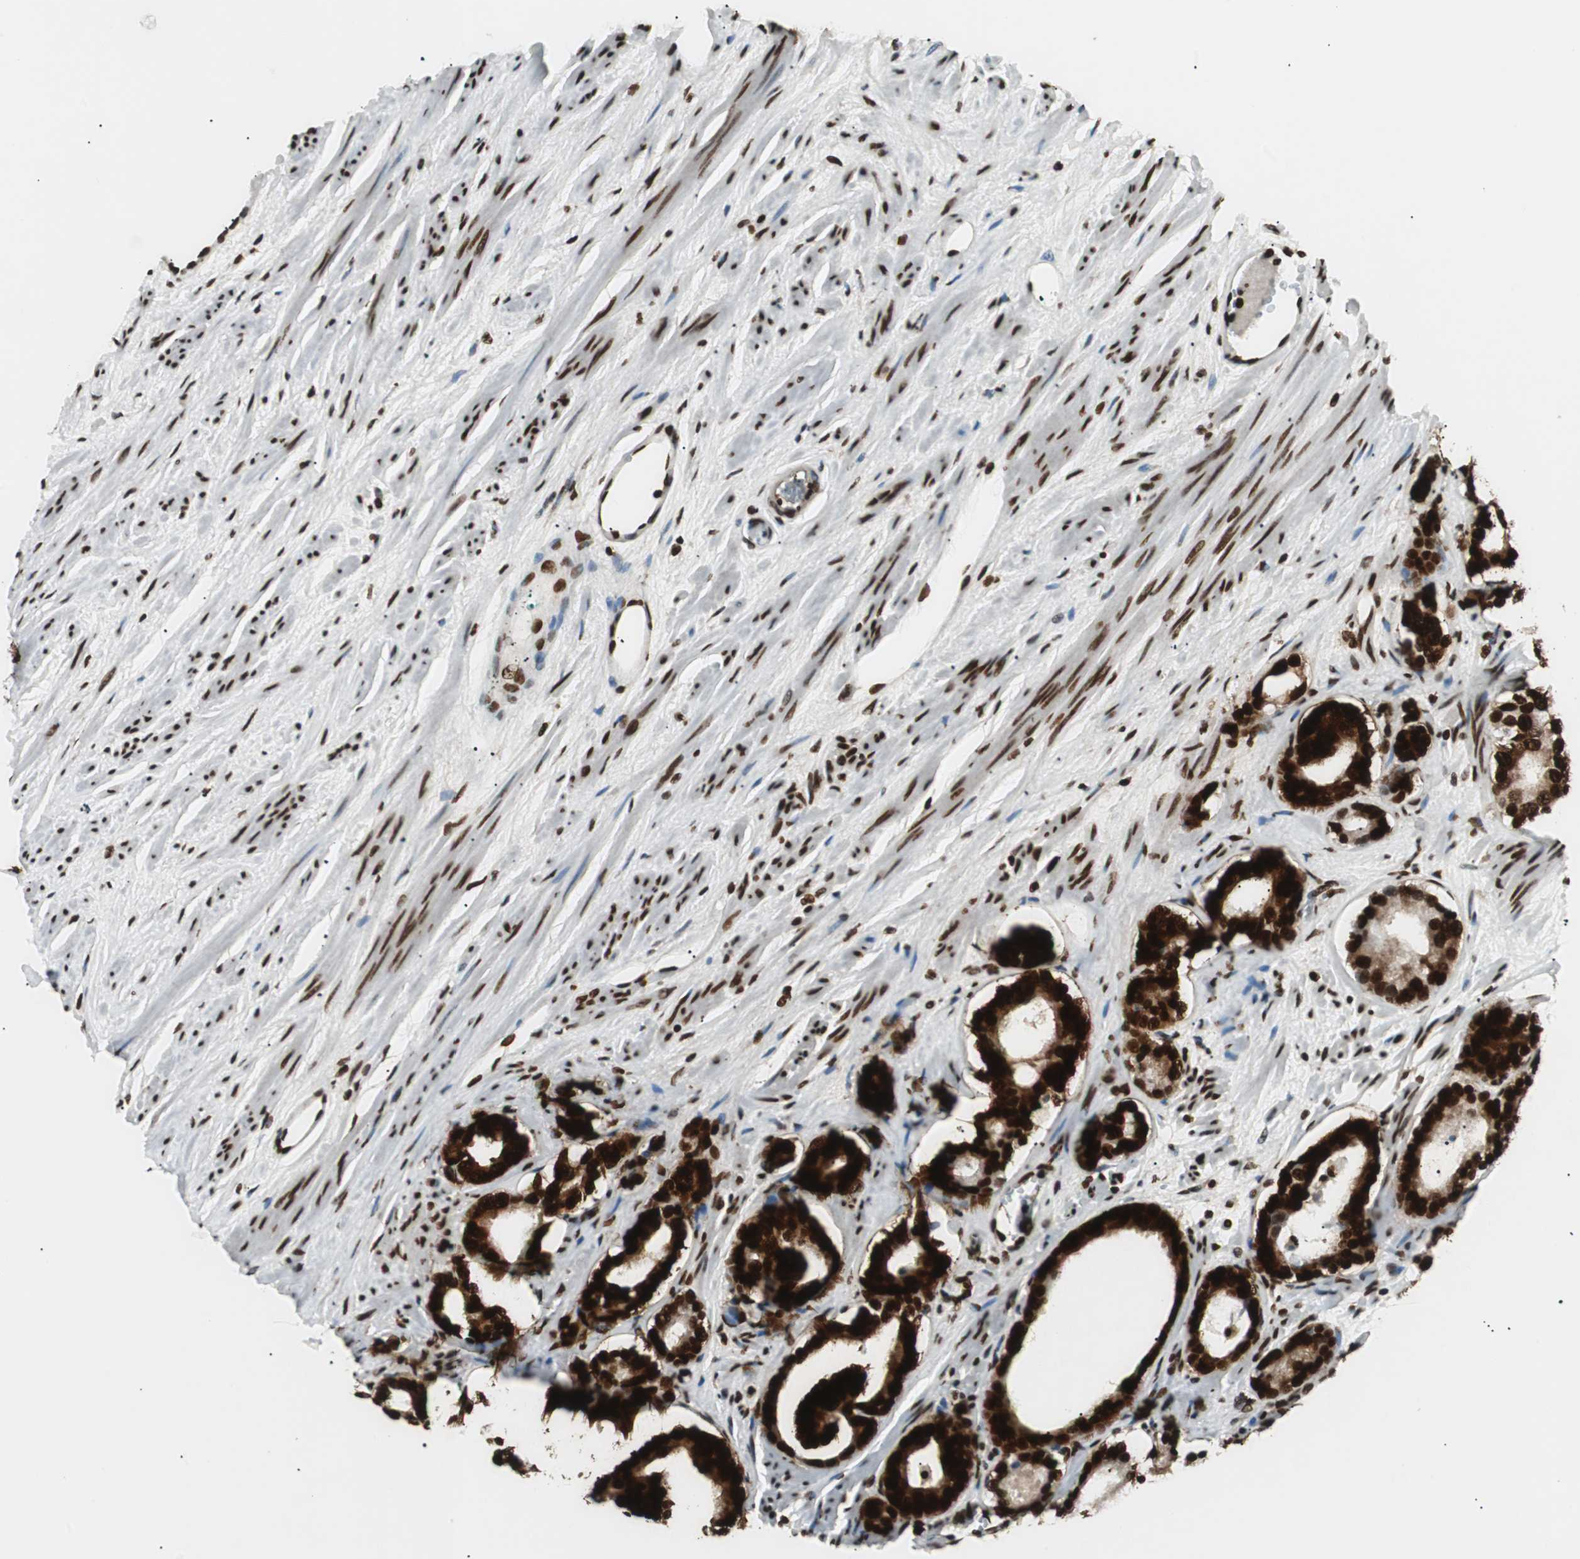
{"staining": {"intensity": "strong", "quantity": ">75%", "location": "cytoplasmic/membranous,nuclear"}, "tissue": "prostate cancer", "cell_type": "Tumor cells", "image_type": "cancer", "snomed": [{"axis": "morphology", "description": "Adenocarcinoma, Low grade"}, {"axis": "topography", "description": "Prostate"}], "caption": "This image reveals prostate low-grade adenocarcinoma stained with IHC to label a protein in brown. The cytoplasmic/membranous and nuclear of tumor cells show strong positivity for the protein. Nuclei are counter-stained blue.", "gene": "EWSR1", "patient": {"sex": "male", "age": 63}}